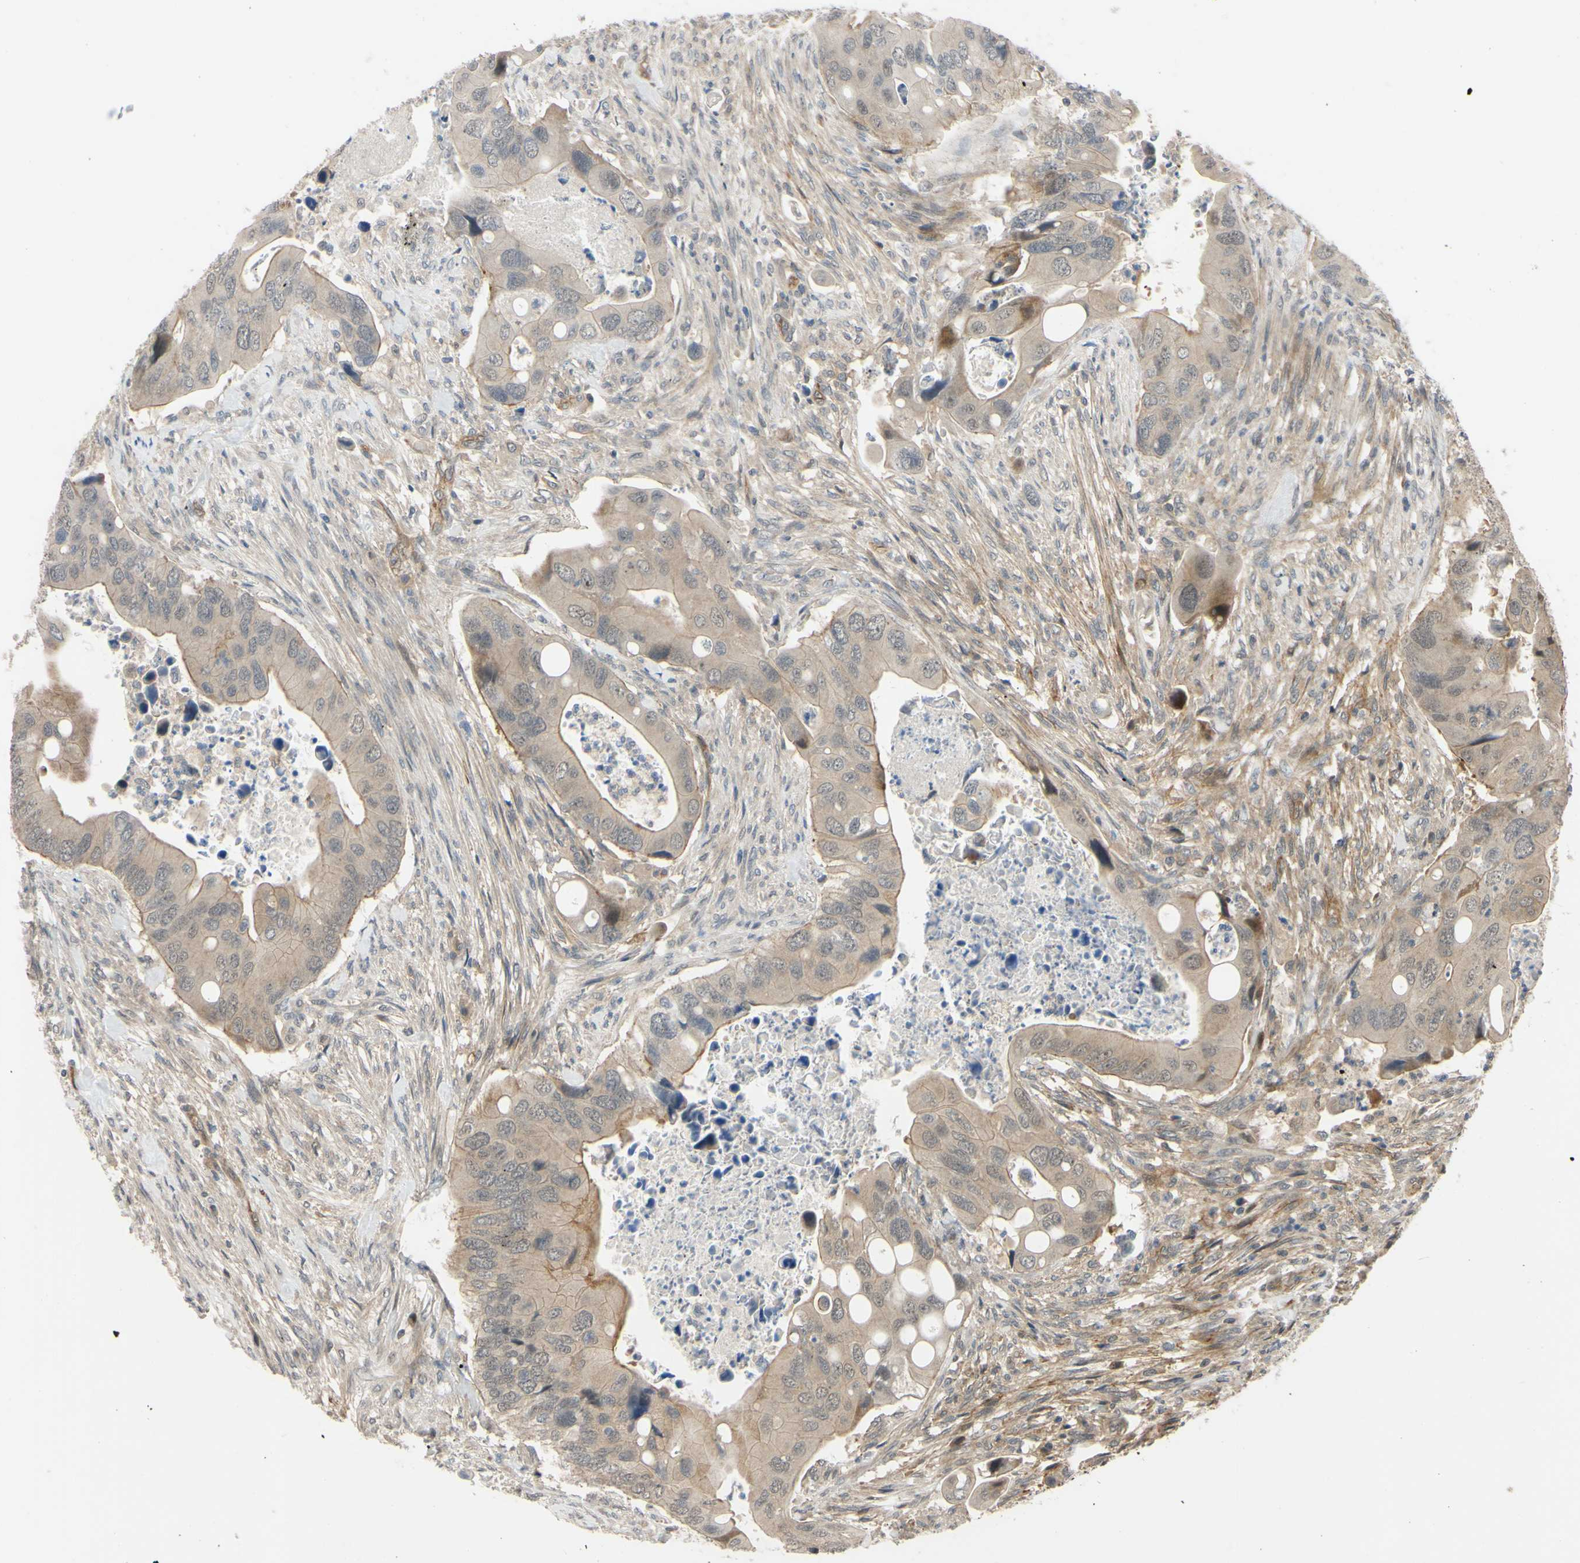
{"staining": {"intensity": "moderate", "quantity": "25%-75%", "location": "cytoplasmic/membranous"}, "tissue": "colorectal cancer", "cell_type": "Tumor cells", "image_type": "cancer", "snomed": [{"axis": "morphology", "description": "Adenocarcinoma, NOS"}, {"axis": "topography", "description": "Rectum"}], "caption": "A histopathology image of human colorectal cancer (adenocarcinoma) stained for a protein exhibits moderate cytoplasmic/membranous brown staining in tumor cells.", "gene": "COMMD9", "patient": {"sex": "female", "age": 57}}